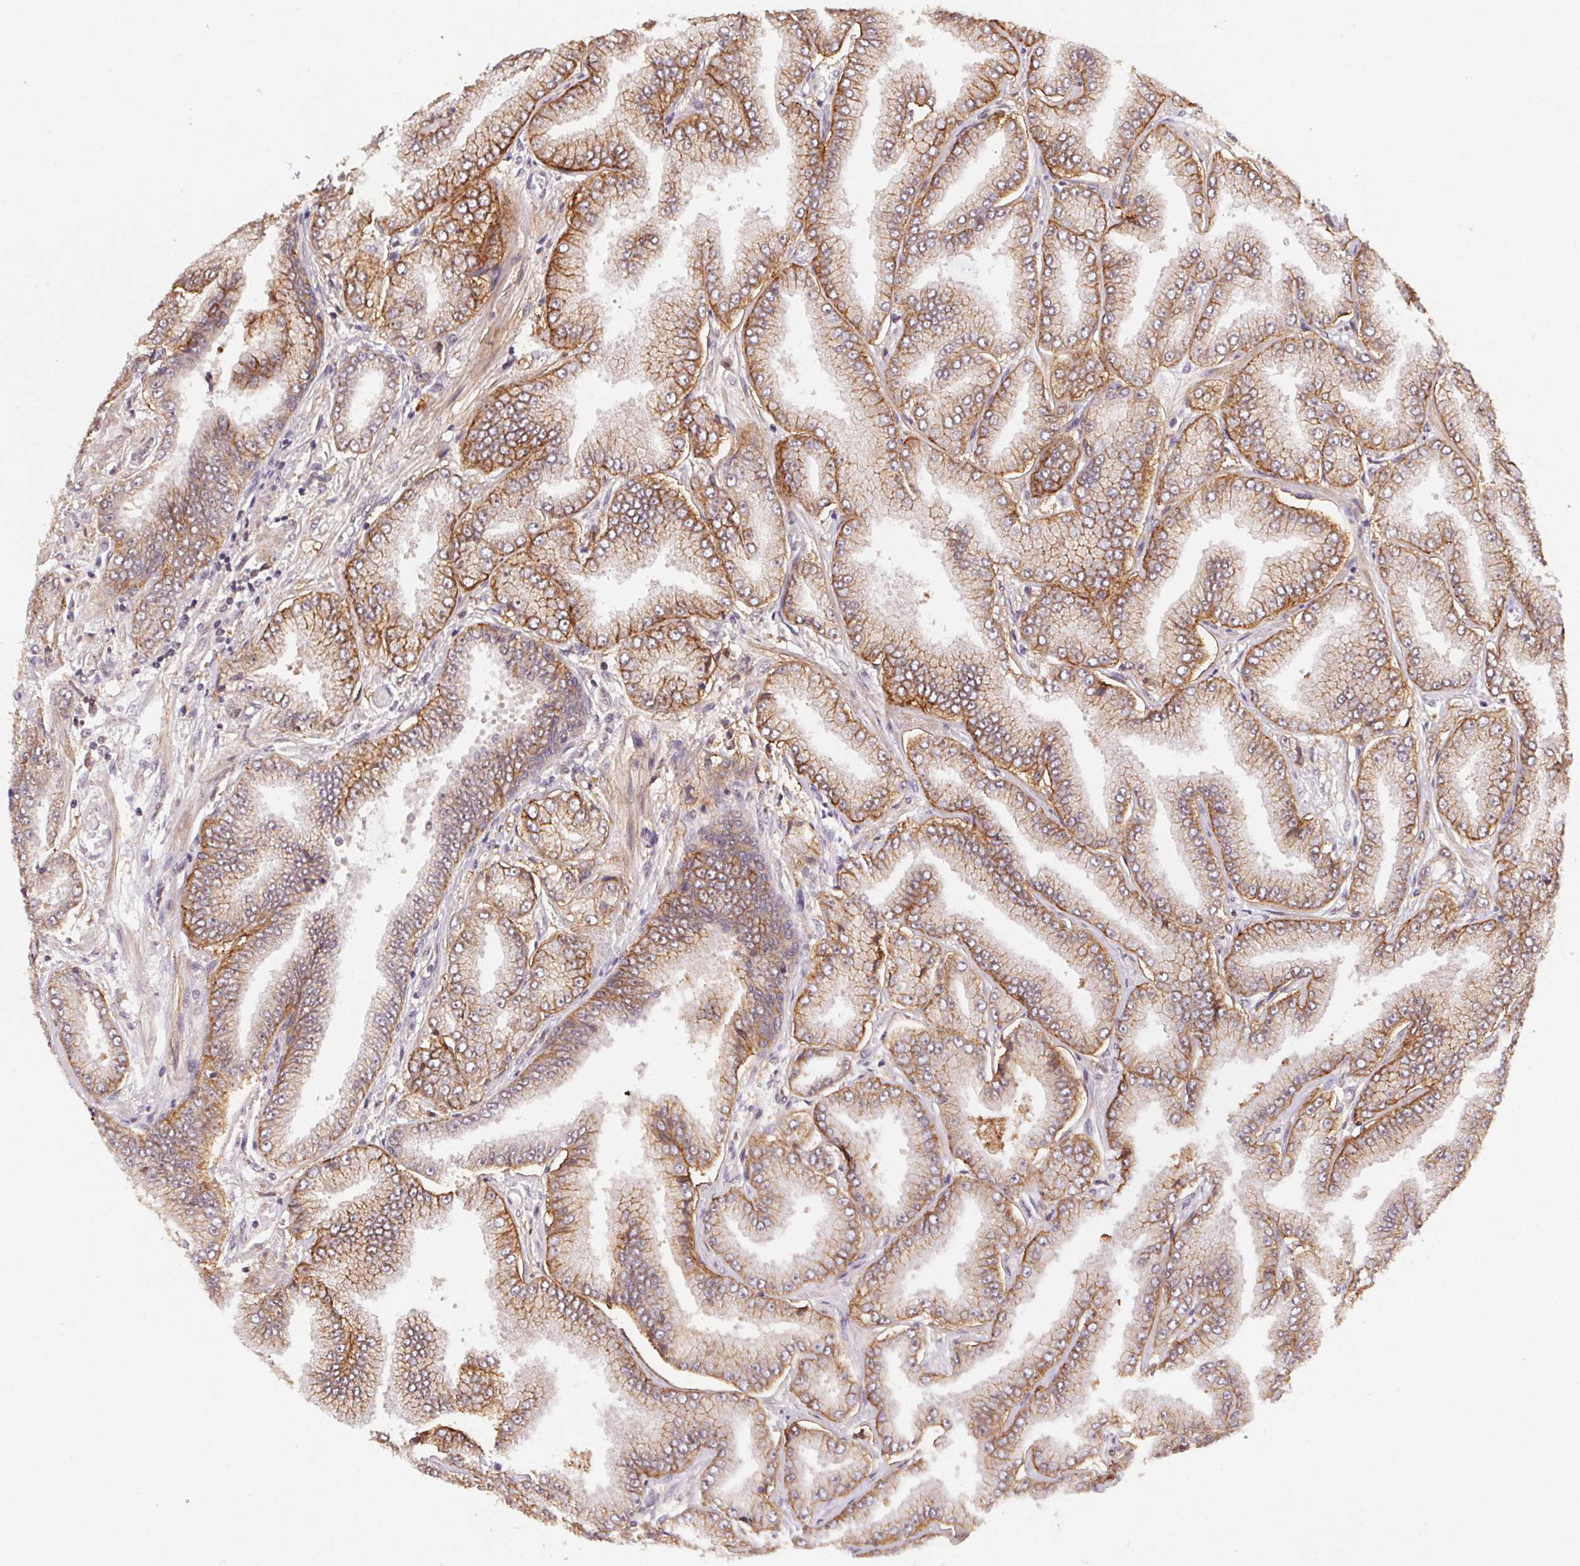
{"staining": {"intensity": "moderate", "quantity": "25%-75%", "location": "cytoplasmic/membranous"}, "tissue": "prostate cancer", "cell_type": "Tumor cells", "image_type": "cancer", "snomed": [{"axis": "morphology", "description": "Adenocarcinoma, Low grade"}, {"axis": "topography", "description": "Prostate"}], "caption": "Brown immunohistochemical staining in adenocarcinoma (low-grade) (prostate) shows moderate cytoplasmic/membranous expression in about 25%-75% of tumor cells.", "gene": "SLC52A2", "patient": {"sex": "male", "age": 55}}